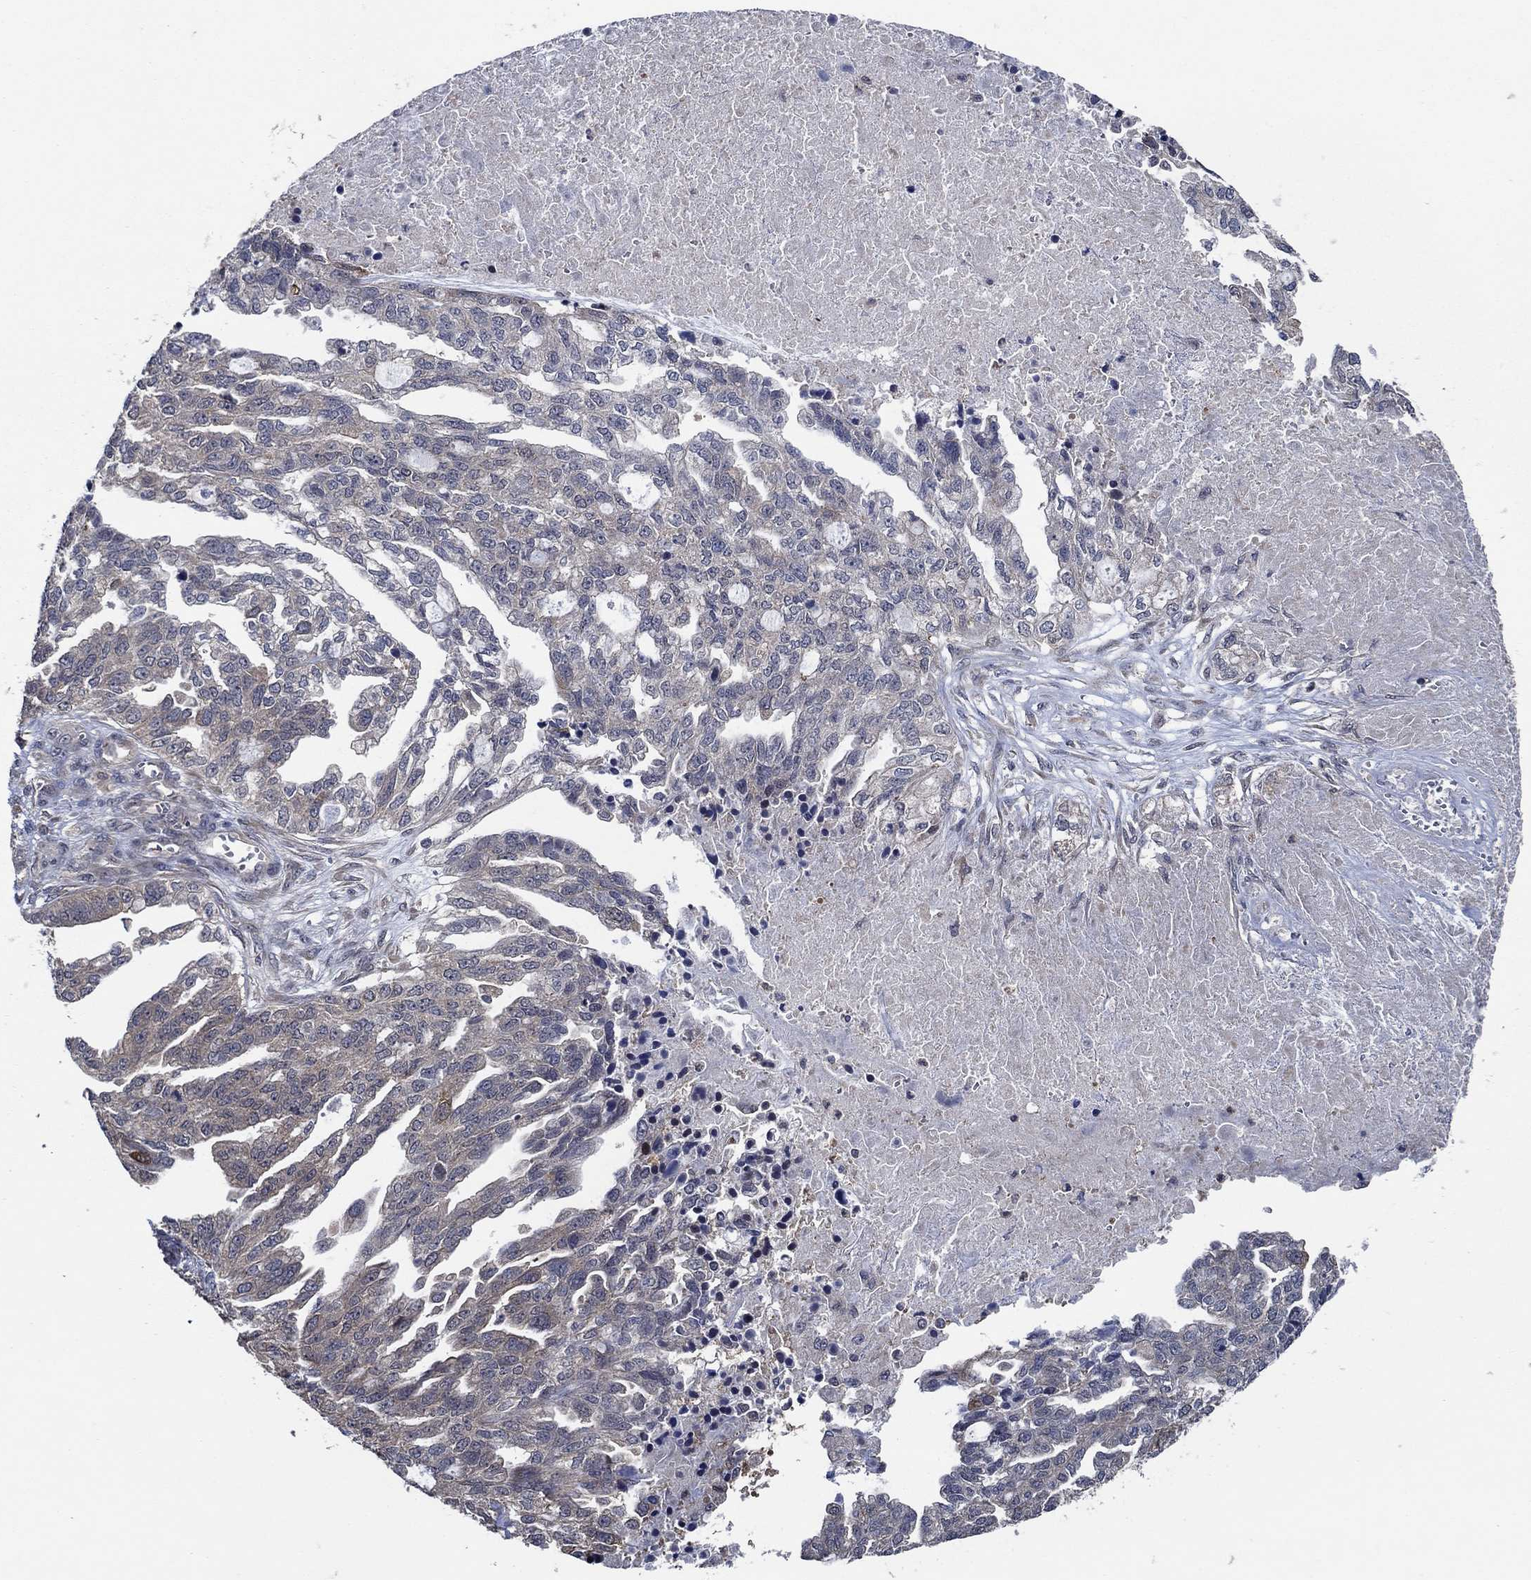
{"staining": {"intensity": "moderate", "quantity": "<25%", "location": "cytoplasmic/membranous"}, "tissue": "ovarian cancer", "cell_type": "Tumor cells", "image_type": "cancer", "snomed": [{"axis": "morphology", "description": "Cystadenocarcinoma, serous, NOS"}, {"axis": "topography", "description": "Ovary"}], "caption": "Immunohistochemistry (IHC) staining of serous cystadenocarcinoma (ovarian), which shows low levels of moderate cytoplasmic/membranous expression in about <25% of tumor cells indicating moderate cytoplasmic/membranous protein positivity. The staining was performed using DAB (brown) for protein detection and nuclei were counterstained in hematoxylin (blue).", "gene": "DACT1", "patient": {"sex": "female", "age": 51}}